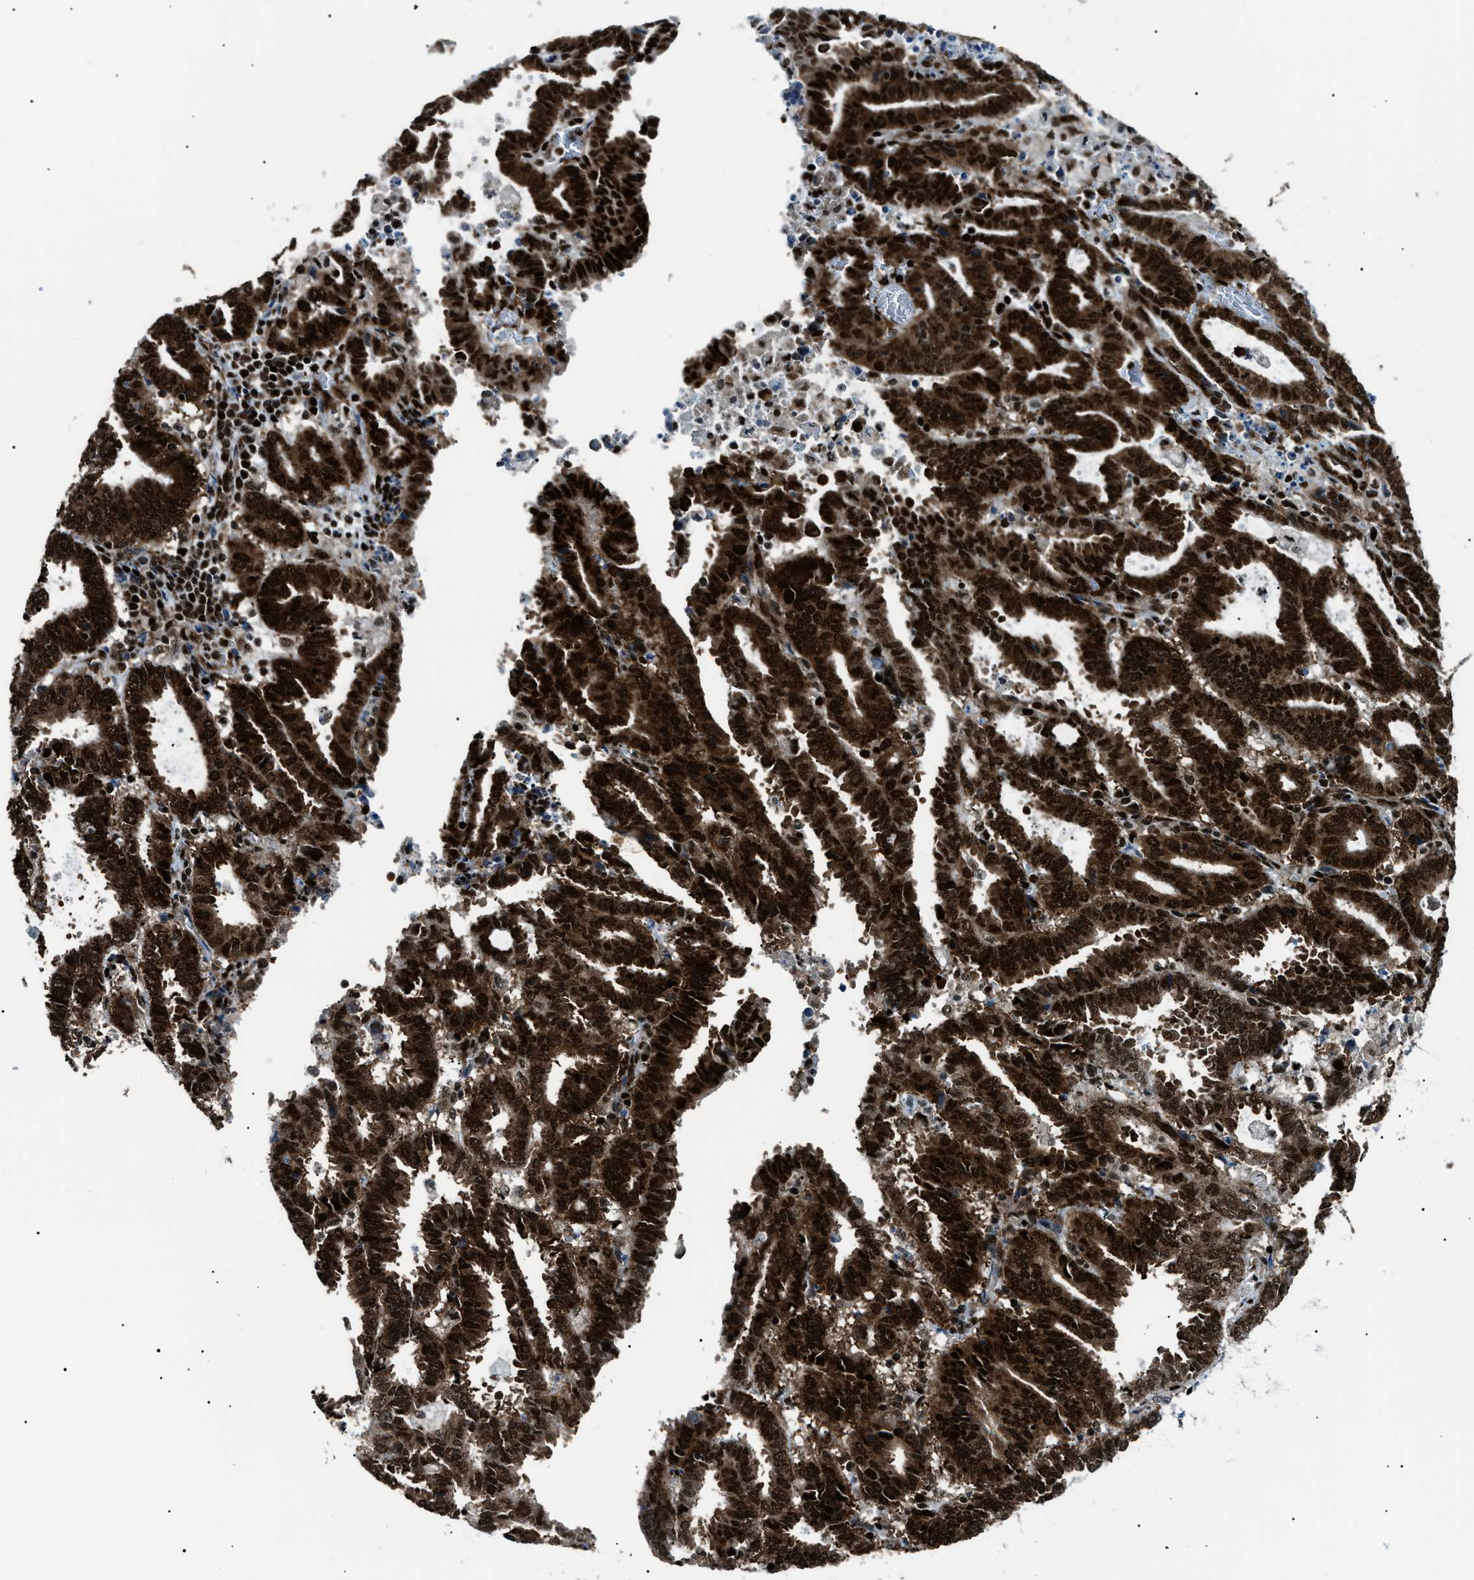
{"staining": {"intensity": "strong", "quantity": ">75%", "location": "cytoplasmic/membranous,nuclear"}, "tissue": "endometrial cancer", "cell_type": "Tumor cells", "image_type": "cancer", "snomed": [{"axis": "morphology", "description": "Adenocarcinoma, NOS"}, {"axis": "topography", "description": "Uterus"}], "caption": "Immunohistochemistry (IHC) (DAB) staining of human adenocarcinoma (endometrial) reveals strong cytoplasmic/membranous and nuclear protein staining in about >75% of tumor cells. (DAB IHC, brown staining for protein, blue staining for nuclei).", "gene": "HNRNPK", "patient": {"sex": "female", "age": 83}}